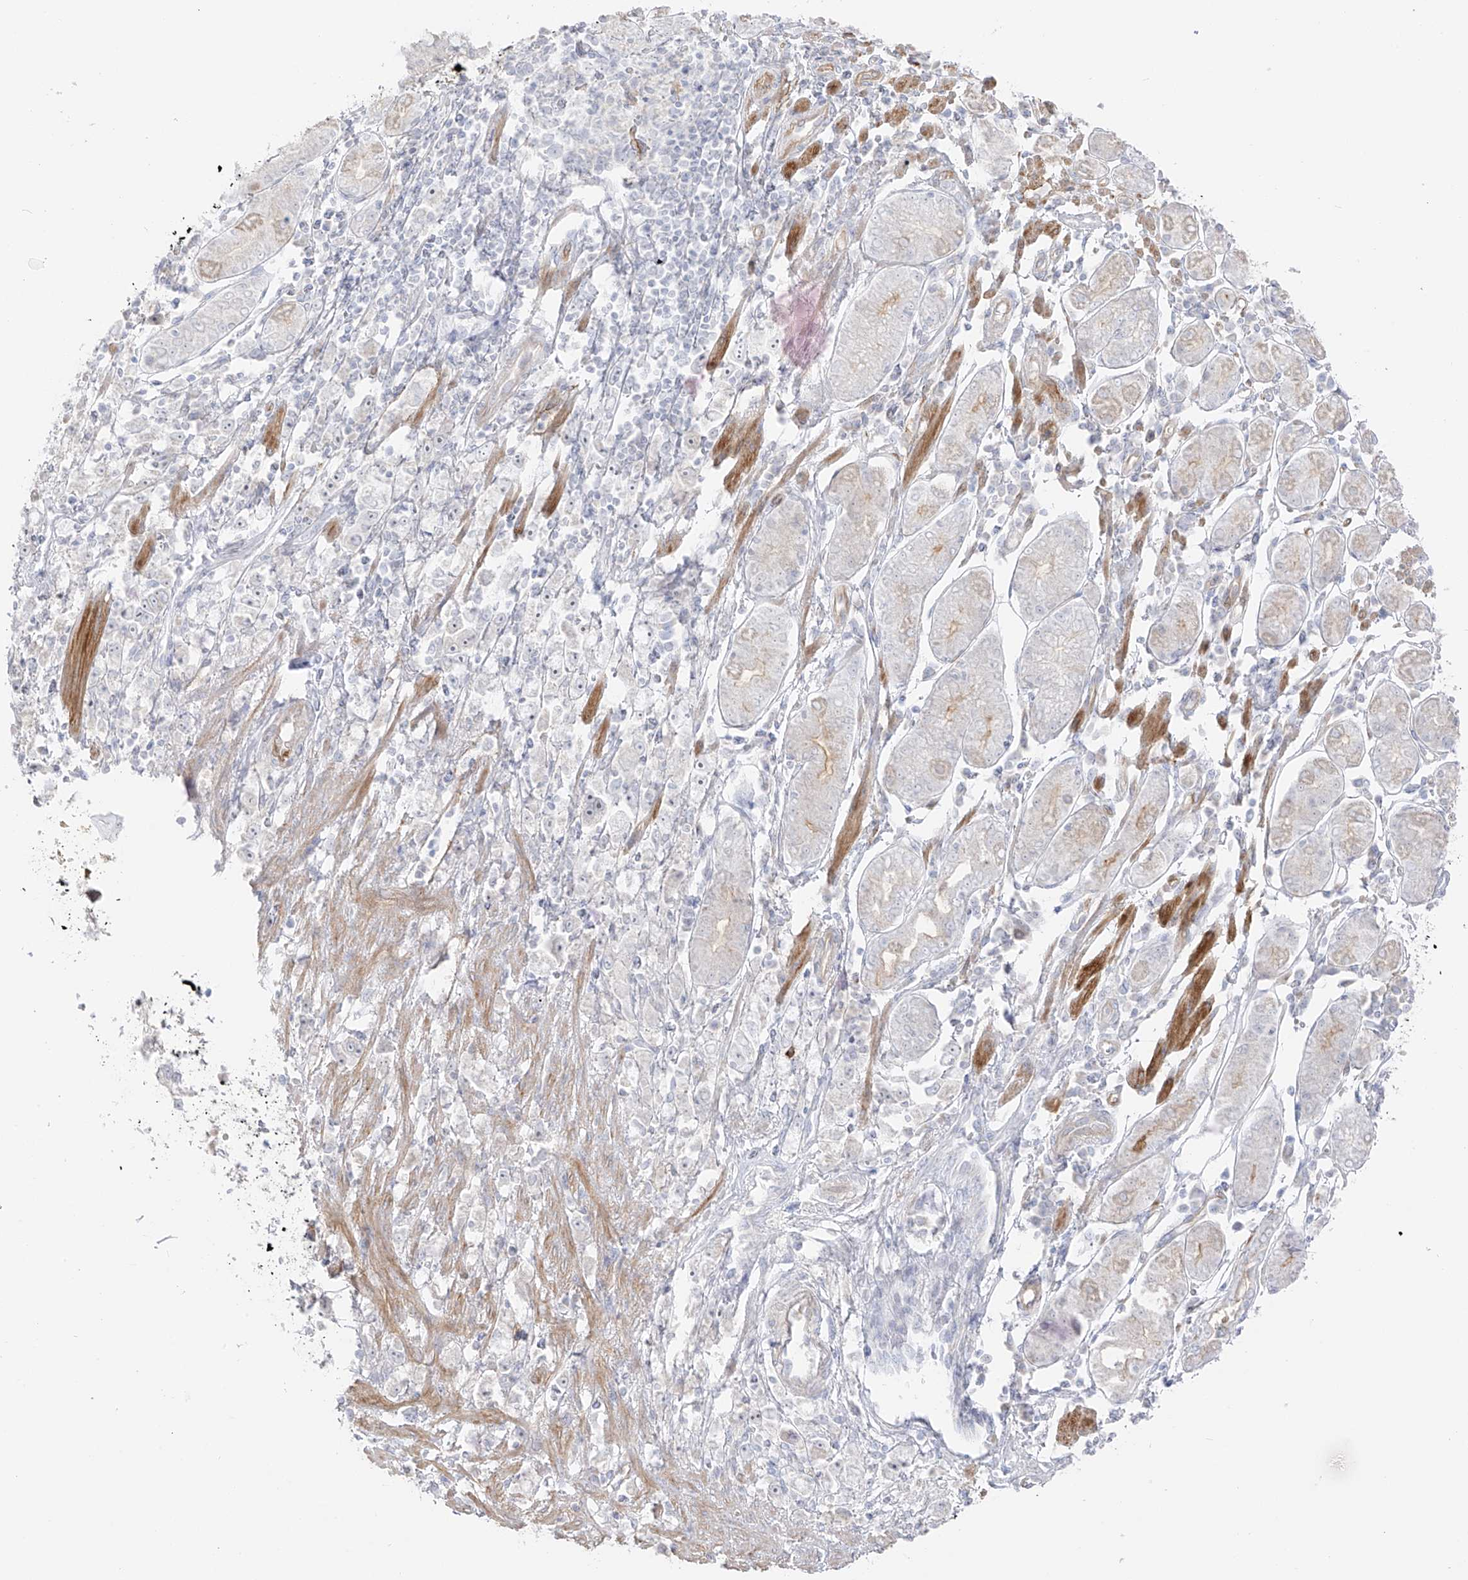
{"staining": {"intensity": "negative", "quantity": "none", "location": "none"}, "tissue": "stomach cancer", "cell_type": "Tumor cells", "image_type": "cancer", "snomed": [{"axis": "morphology", "description": "Adenocarcinoma, NOS"}, {"axis": "topography", "description": "Stomach"}], "caption": "Immunohistochemistry of human stomach adenocarcinoma demonstrates no expression in tumor cells. (DAB (3,3'-diaminobenzidine) immunohistochemistry with hematoxylin counter stain).", "gene": "C11orf87", "patient": {"sex": "female", "age": 59}}